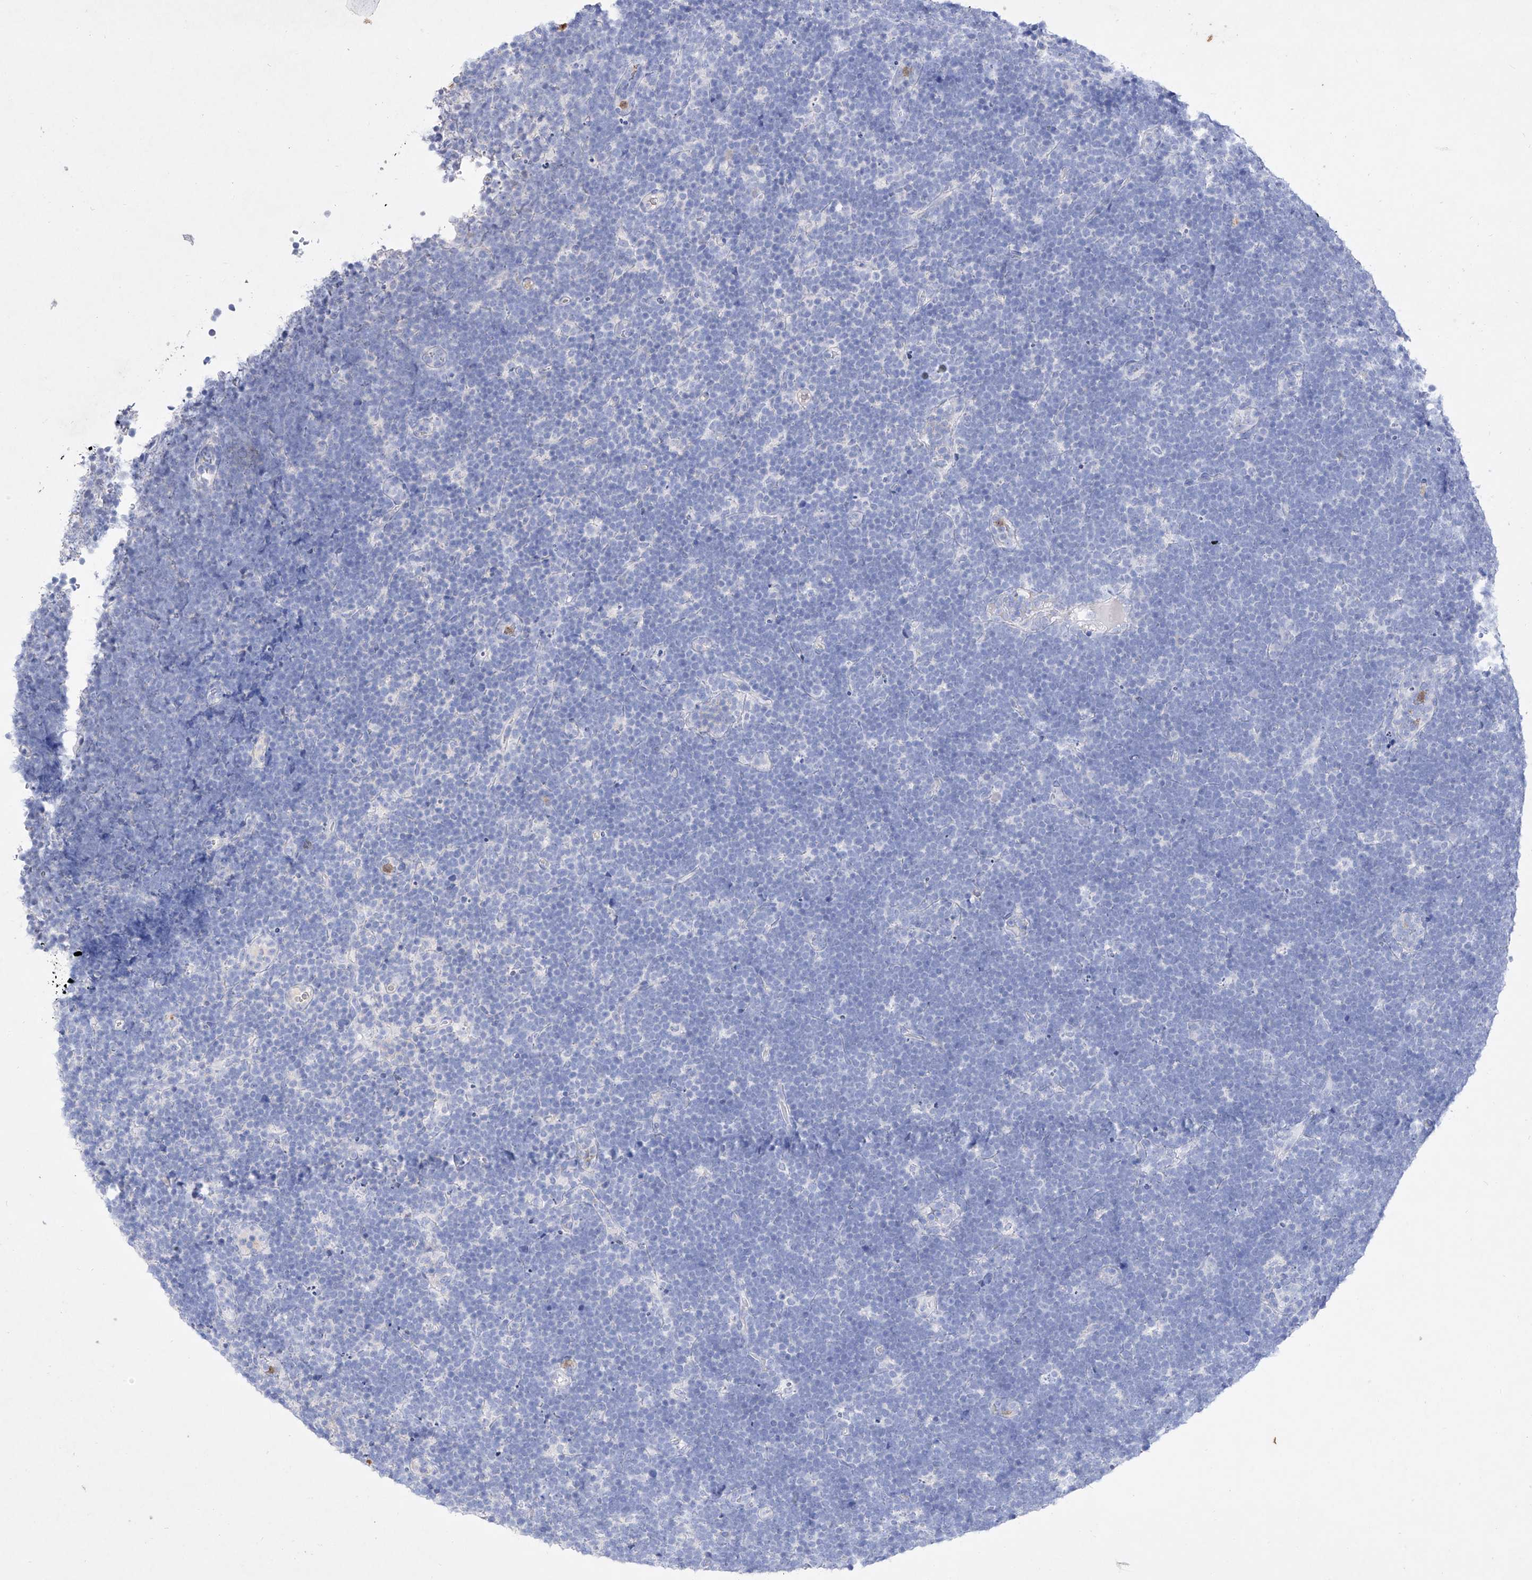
{"staining": {"intensity": "negative", "quantity": "none", "location": "none"}, "tissue": "lymphoma", "cell_type": "Tumor cells", "image_type": "cancer", "snomed": [{"axis": "morphology", "description": "Malignant lymphoma, non-Hodgkin's type, High grade"}, {"axis": "topography", "description": "Lymph node"}], "caption": "Immunohistochemistry of malignant lymphoma, non-Hodgkin's type (high-grade) reveals no positivity in tumor cells.", "gene": "TM7SF2", "patient": {"sex": "male", "age": 13}}